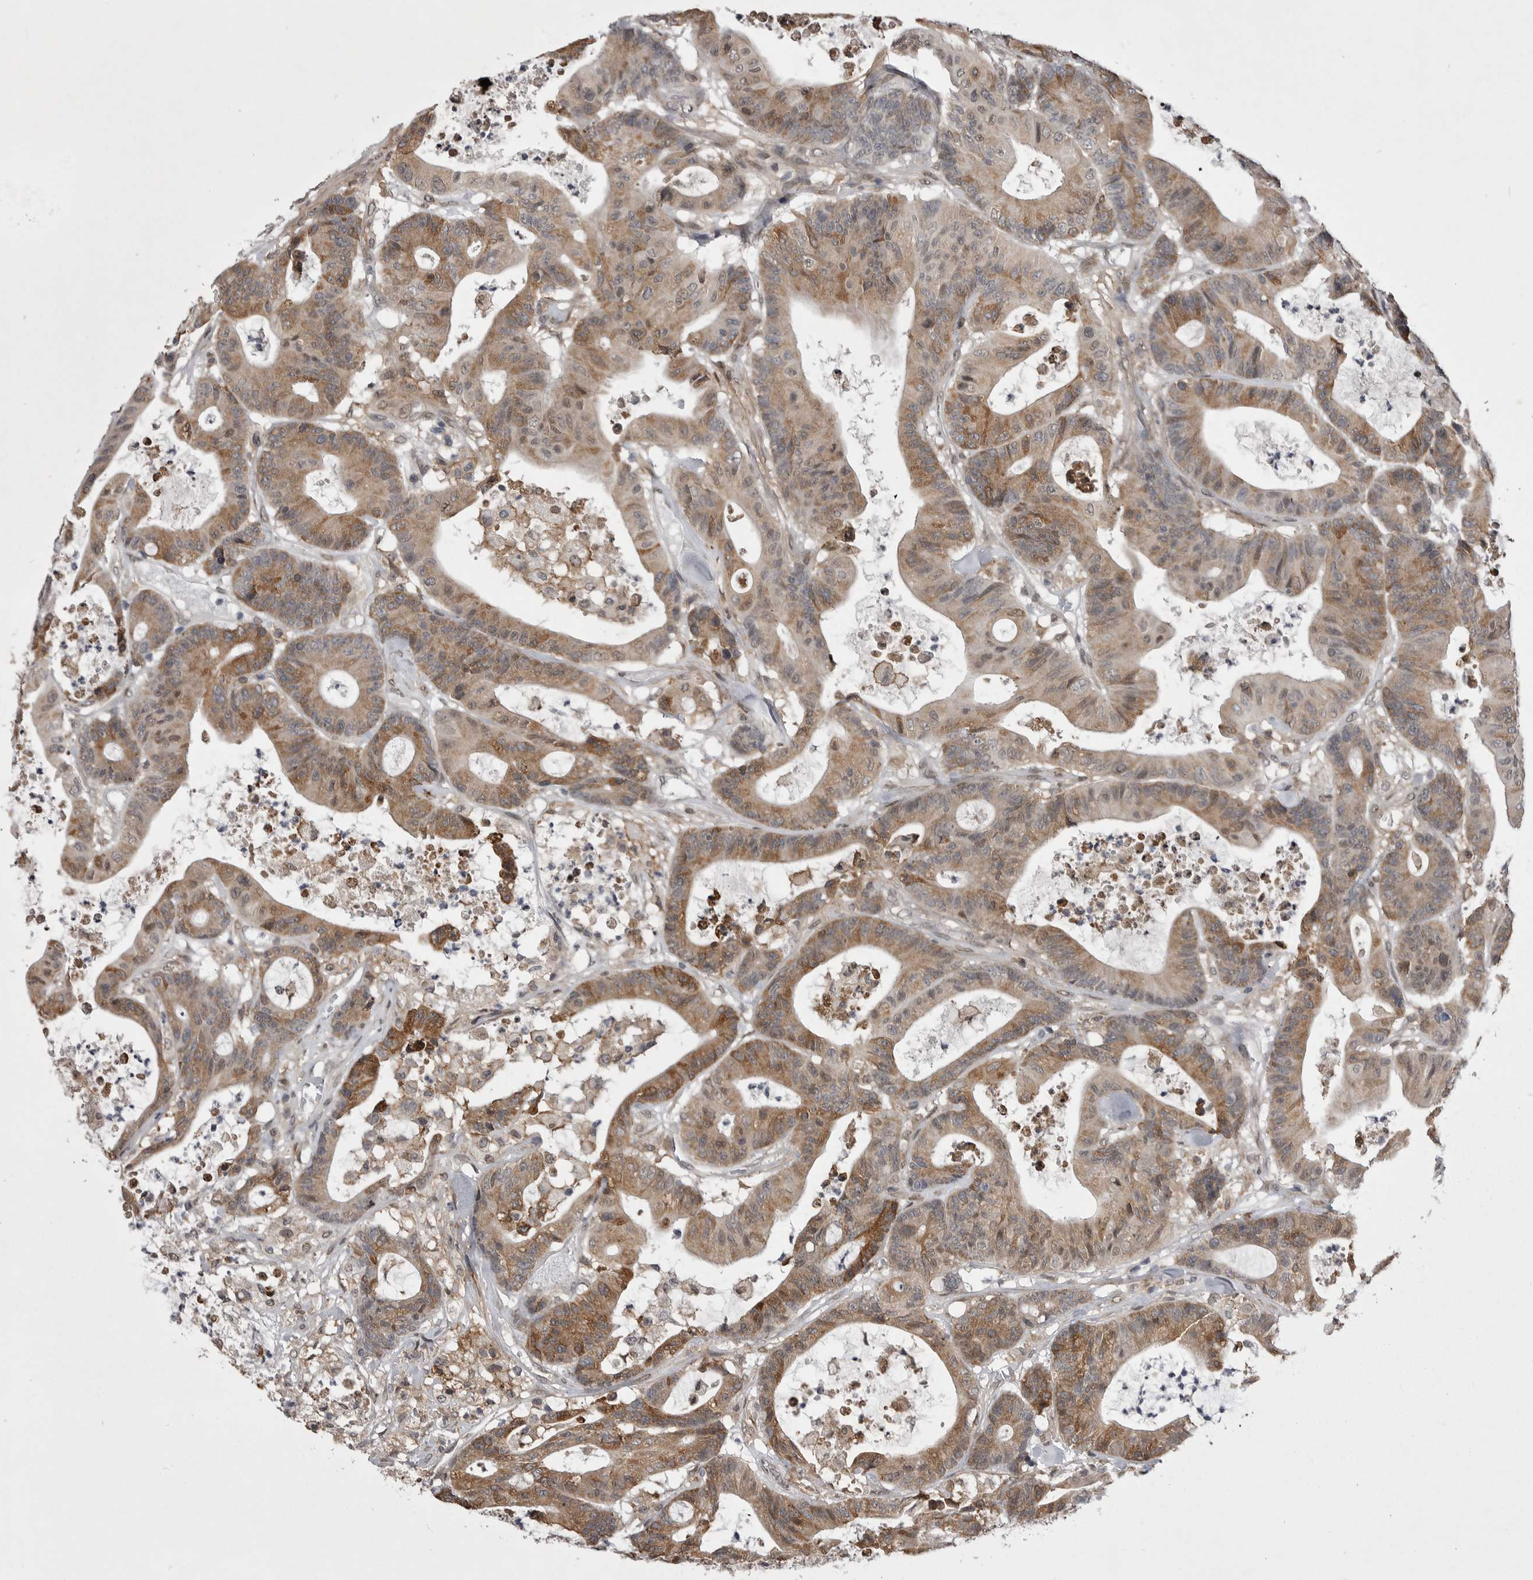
{"staining": {"intensity": "moderate", "quantity": ">75%", "location": "cytoplasmic/membranous"}, "tissue": "colorectal cancer", "cell_type": "Tumor cells", "image_type": "cancer", "snomed": [{"axis": "morphology", "description": "Adenocarcinoma, NOS"}, {"axis": "topography", "description": "Colon"}], "caption": "Tumor cells display moderate cytoplasmic/membranous positivity in approximately >75% of cells in adenocarcinoma (colorectal).", "gene": "ABL1", "patient": {"sex": "female", "age": 84}}